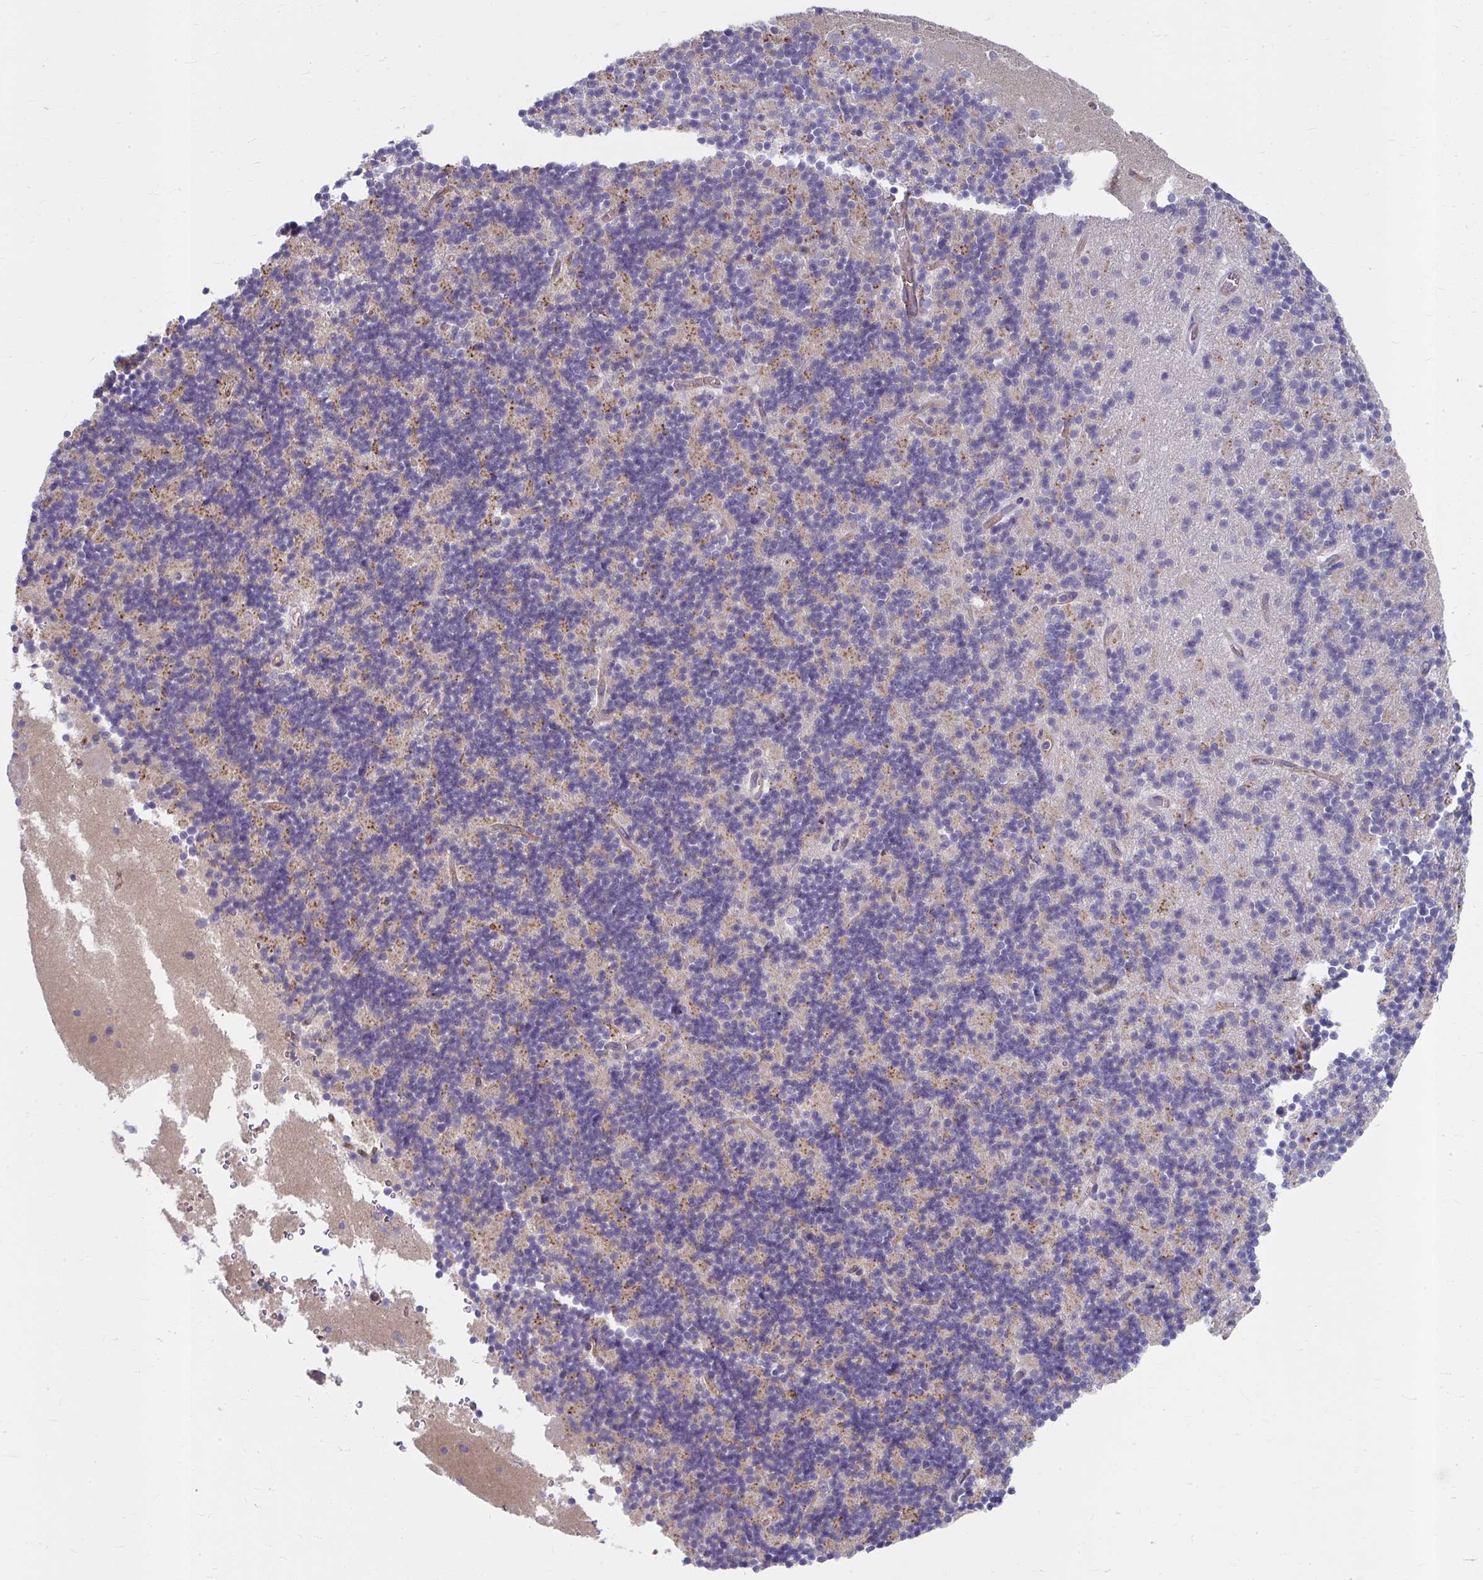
{"staining": {"intensity": "moderate", "quantity": "<25%", "location": "cytoplasmic/membranous"}, "tissue": "cerebellum", "cell_type": "Cells in granular layer", "image_type": "normal", "snomed": [{"axis": "morphology", "description": "Normal tissue, NOS"}, {"axis": "topography", "description": "Cerebellum"}], "caption": "Cerebellum stained for a protein demonstrates moderate cytoplasmic/membranous positivity in cells in granular layer.", "gene": "MUS81", "patient": {"sex": "male", "age": 54}}